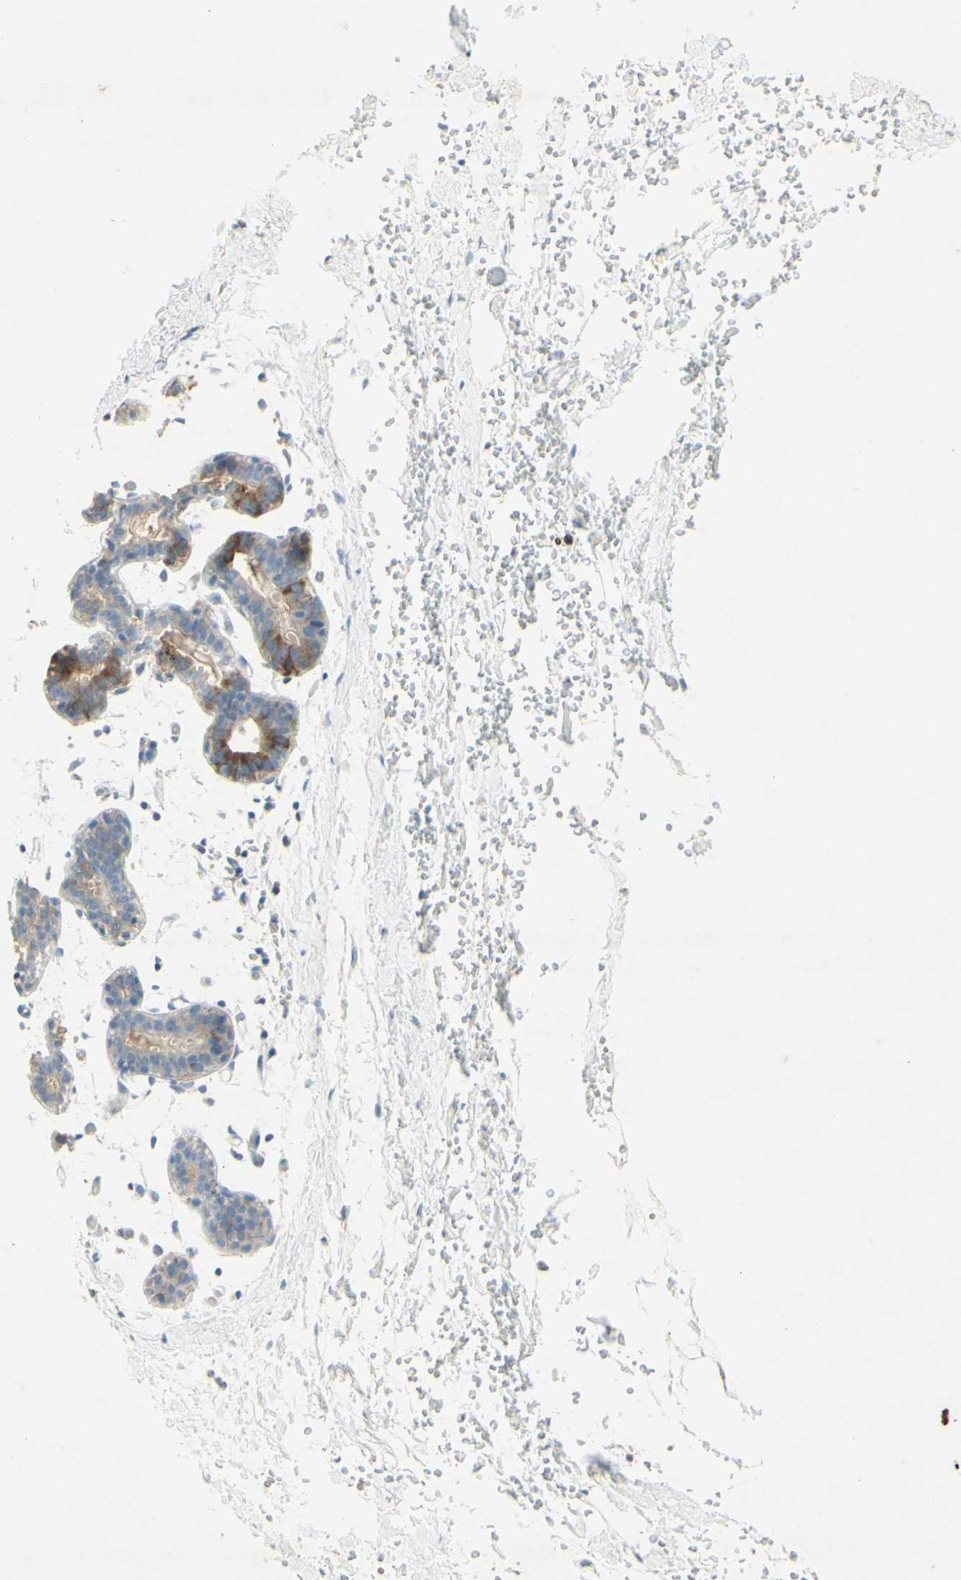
{"staining": {"intensity": "negative", "quantity": "none", "location": "none"}, "tissue": "breast", "cell_type": "Adipocytes", "image_type": "normal", "snomed": [{"axis": "morphology", "description": "Normal tissue, NOS"}, {"axis": "topography", "description": "Breast"}], "caption": "Immunohistochemistry (IHC) micrograph of normal human breast stained for a protein (brown), which shows no positivity in adipocytes.", "gene": "ATP6V1B1", "patient": {"sex": "female", "age": 27}}